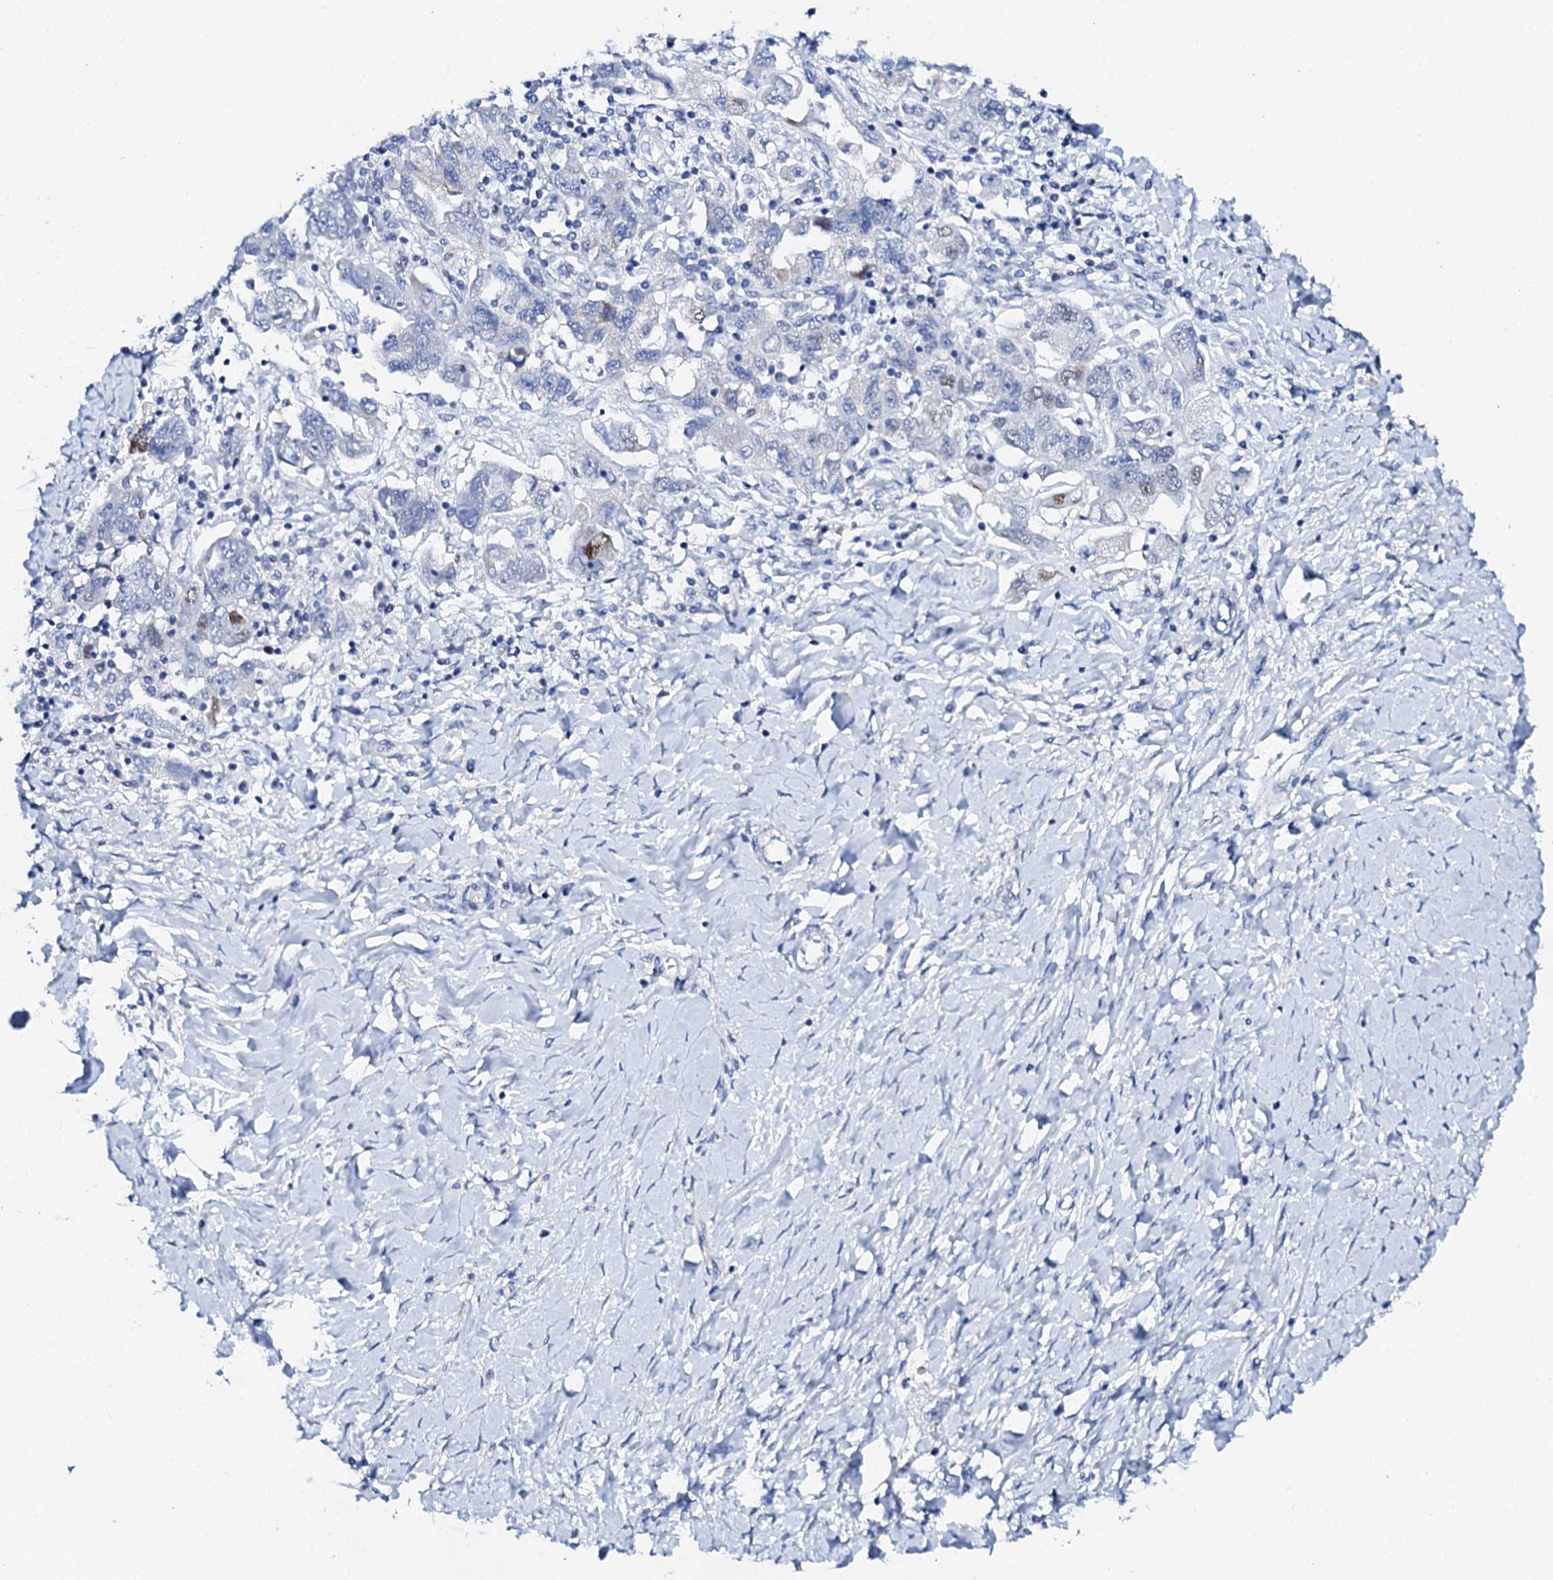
{"staining": {"intensity": "negative", "quantity": "none", "location": "none"}, "tissue": "ovarian cancer", "cell_type": "Tumor cells", "image_type": "cancer", "snomed": [{"axis": "morphology", "description": "Carcinoma, NOS"}, {"axis": "morphology", "description": "Cystadenocarcinoma, serous, NOS"}, {"axis": "topography", "description": "Ovary"}], "caption": "Tumor cells are negative for brown protein staining in ovarian carcinoma.", "gene": "NUDT13", "patient": {"sex": "female", "age": 69}}